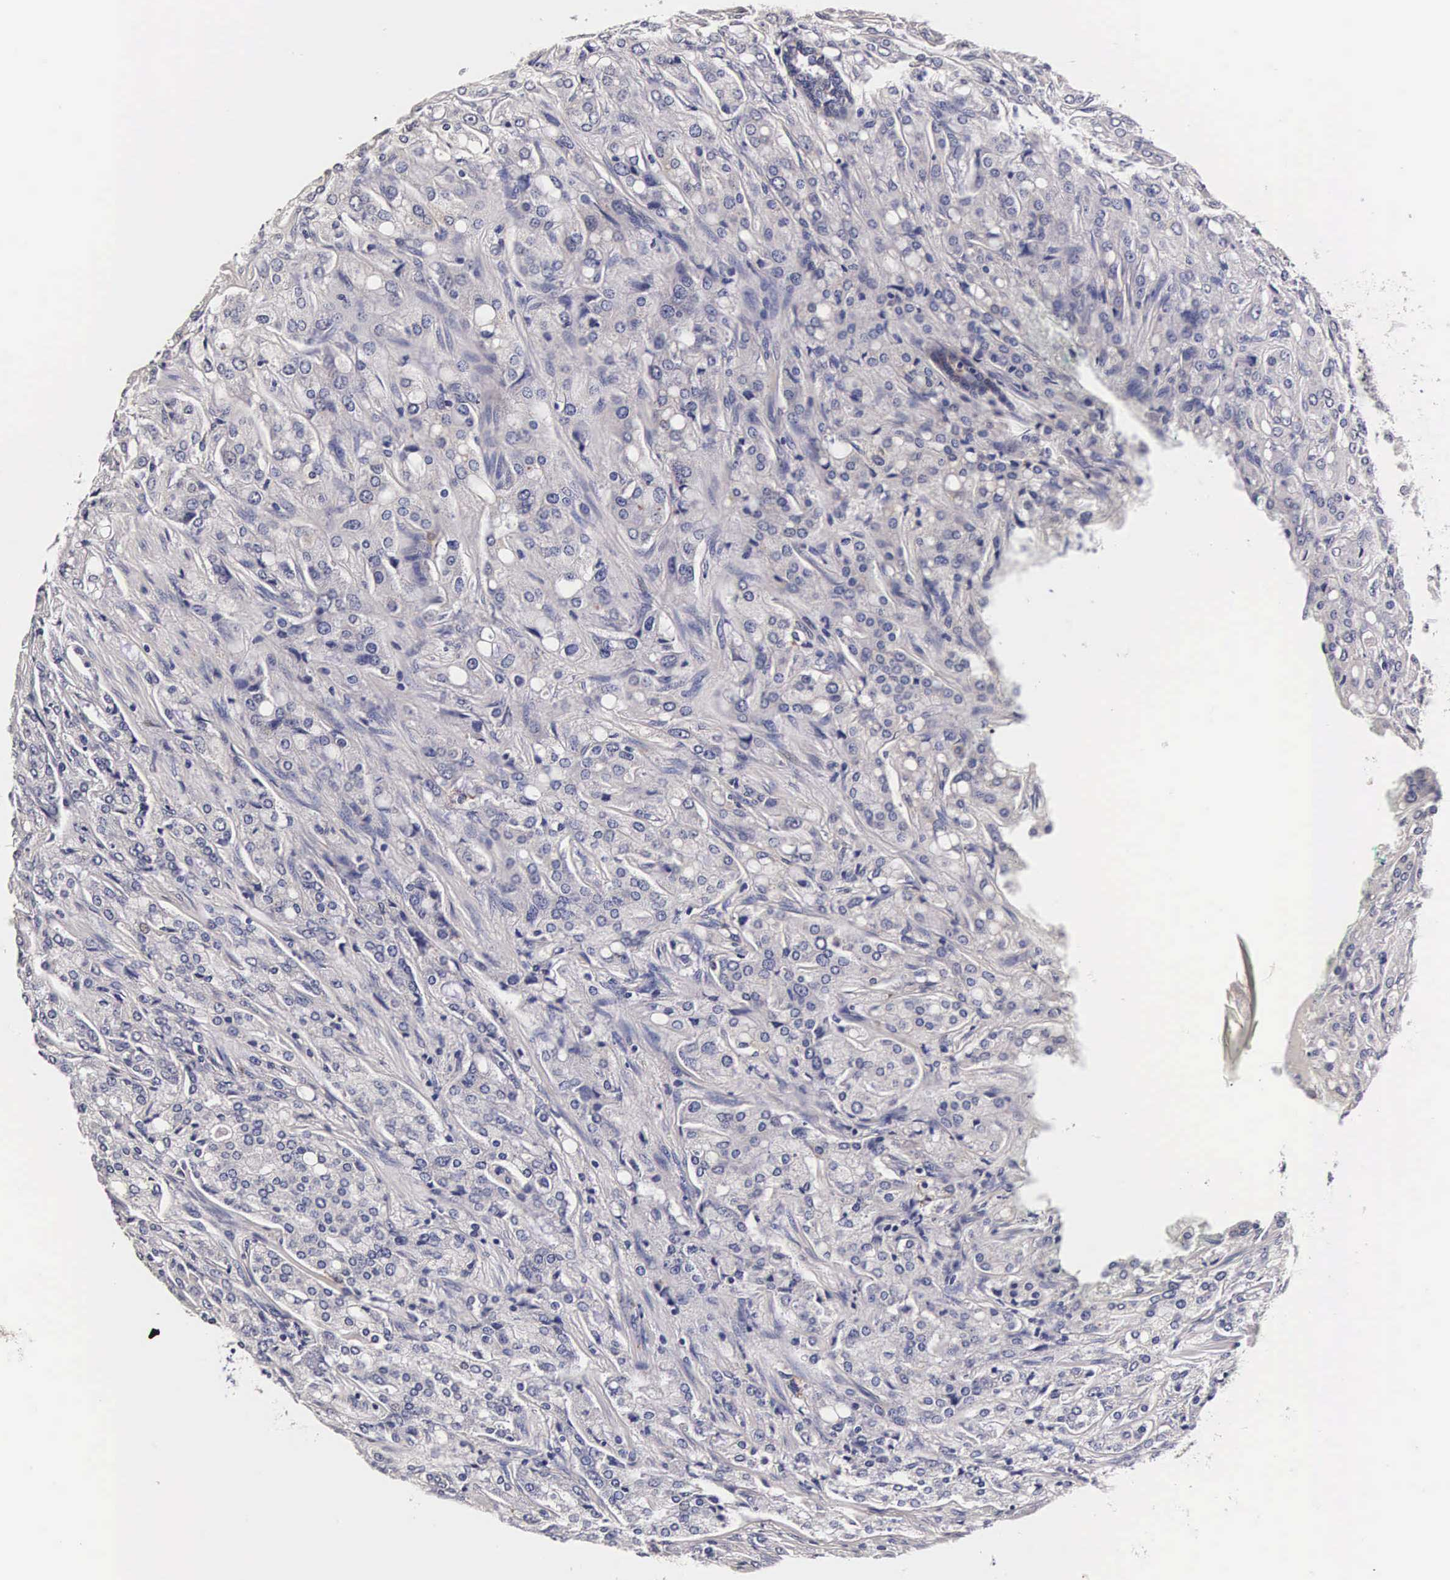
{"staining": {"intensity": "negative", "quantity": "none", "location": "none"}, "tissue": "prostate cancer", "cell_type": "Tumor cells", "image_type": "cancer", "snomed": [{"axis": "morphology", "description": "Adenocarcinoma, Medium grade"}, {"axis": "topography", "description": "Prostate"}], "caption": "Prostate cancer (adenocarcinoma (medium-grade)) stained for a protein using immunohistochemistry exhibits no staining tumor cells.", "gene": "CTSB", "patient": {"sex": "male", "age": 72}}